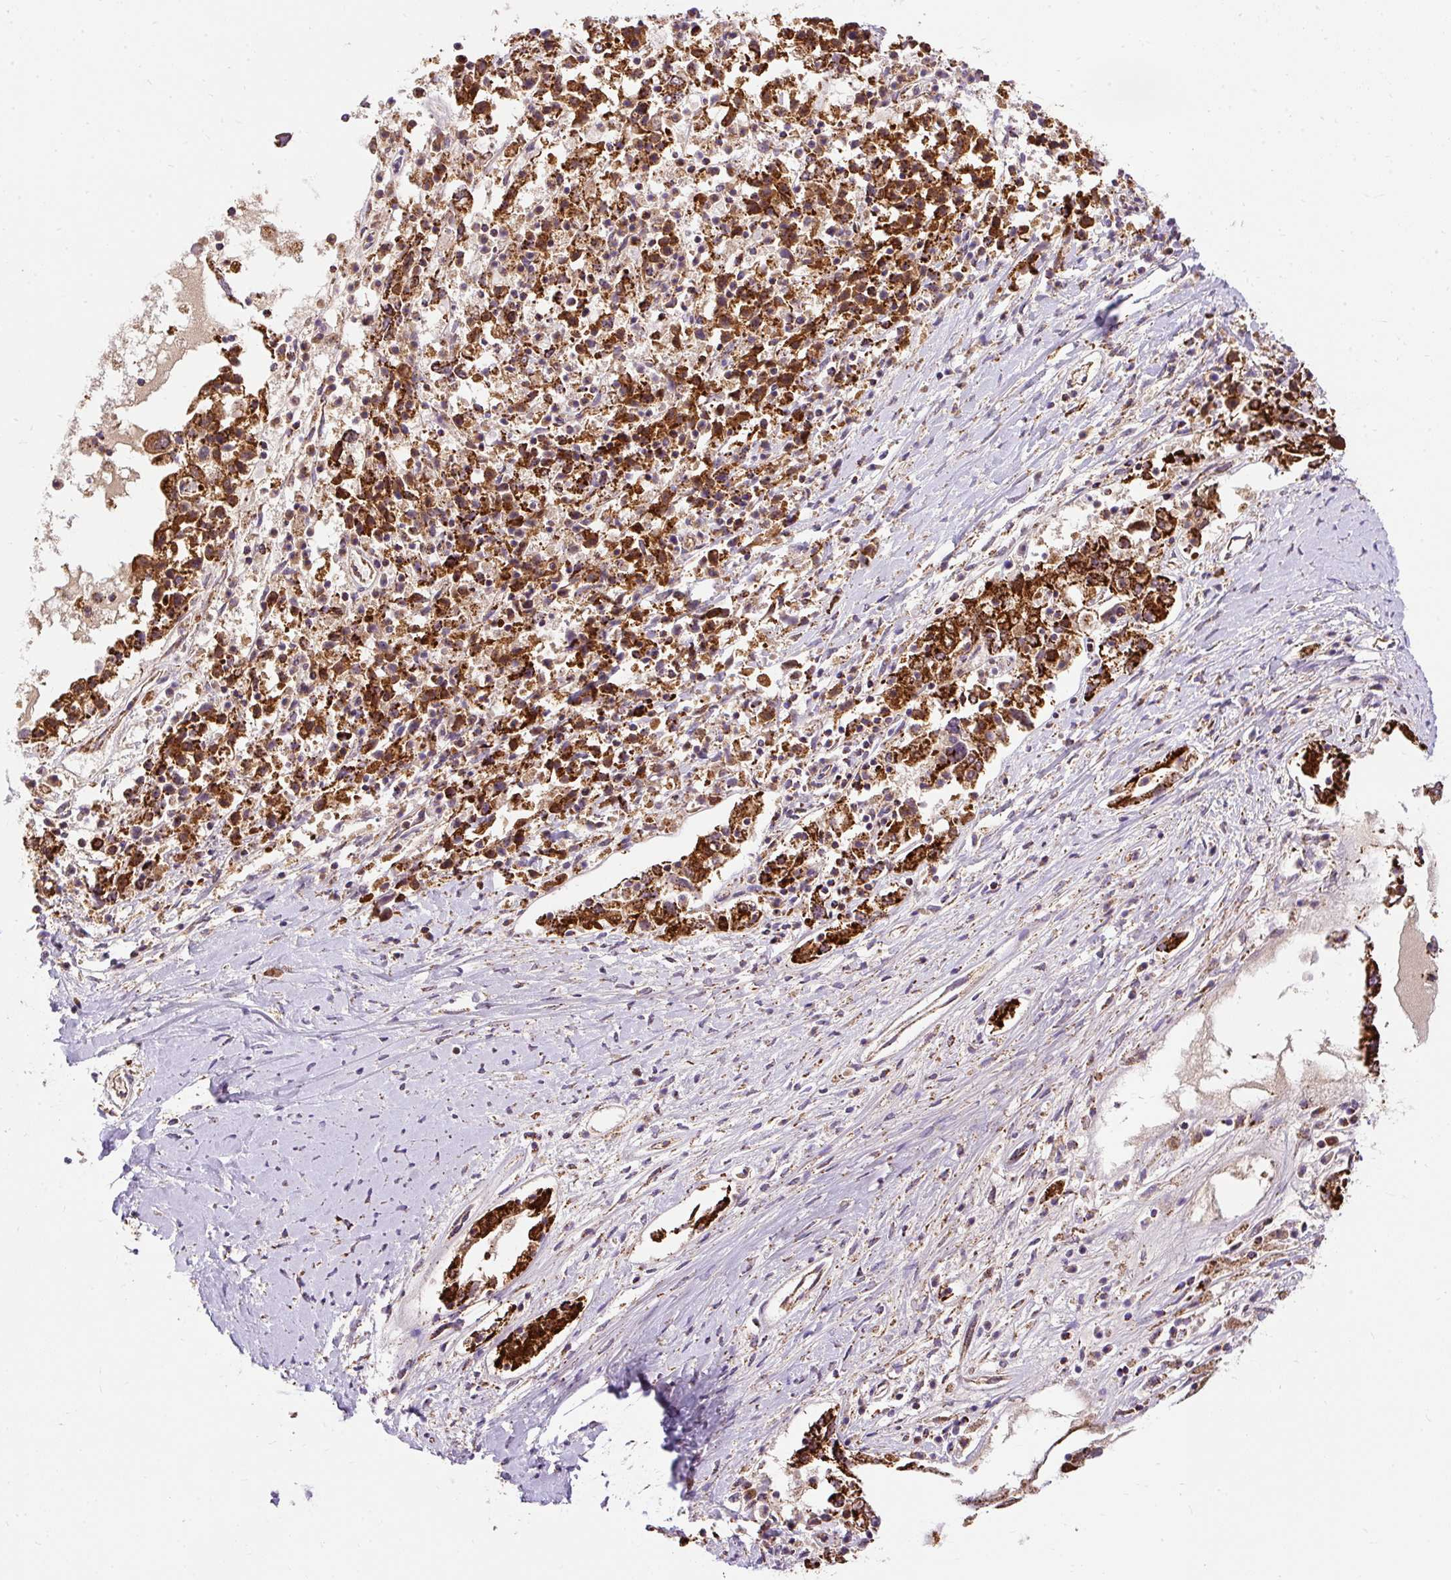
{"staining": {"intensity": "strong", "quantity": ">75%", "location": "cytoplasmic/membranous"}, "tissue": "ovarian cancer", "cell_type": "Tumor cells", "image_type": "cancer", "snomed": [{"axis": "morphology", "description": "Carcinoma, endometroid"}, {"axis": "topography", "description": "Ovary"}], "caption": "Human ovarian endometroid carcinoma stained with a brown dye displays strong cytoplasmic/membranous positive expression in approximately >75% of tumor cells.", "gene": "CEP290", "patient": {"sex": "female", "age": 62}}